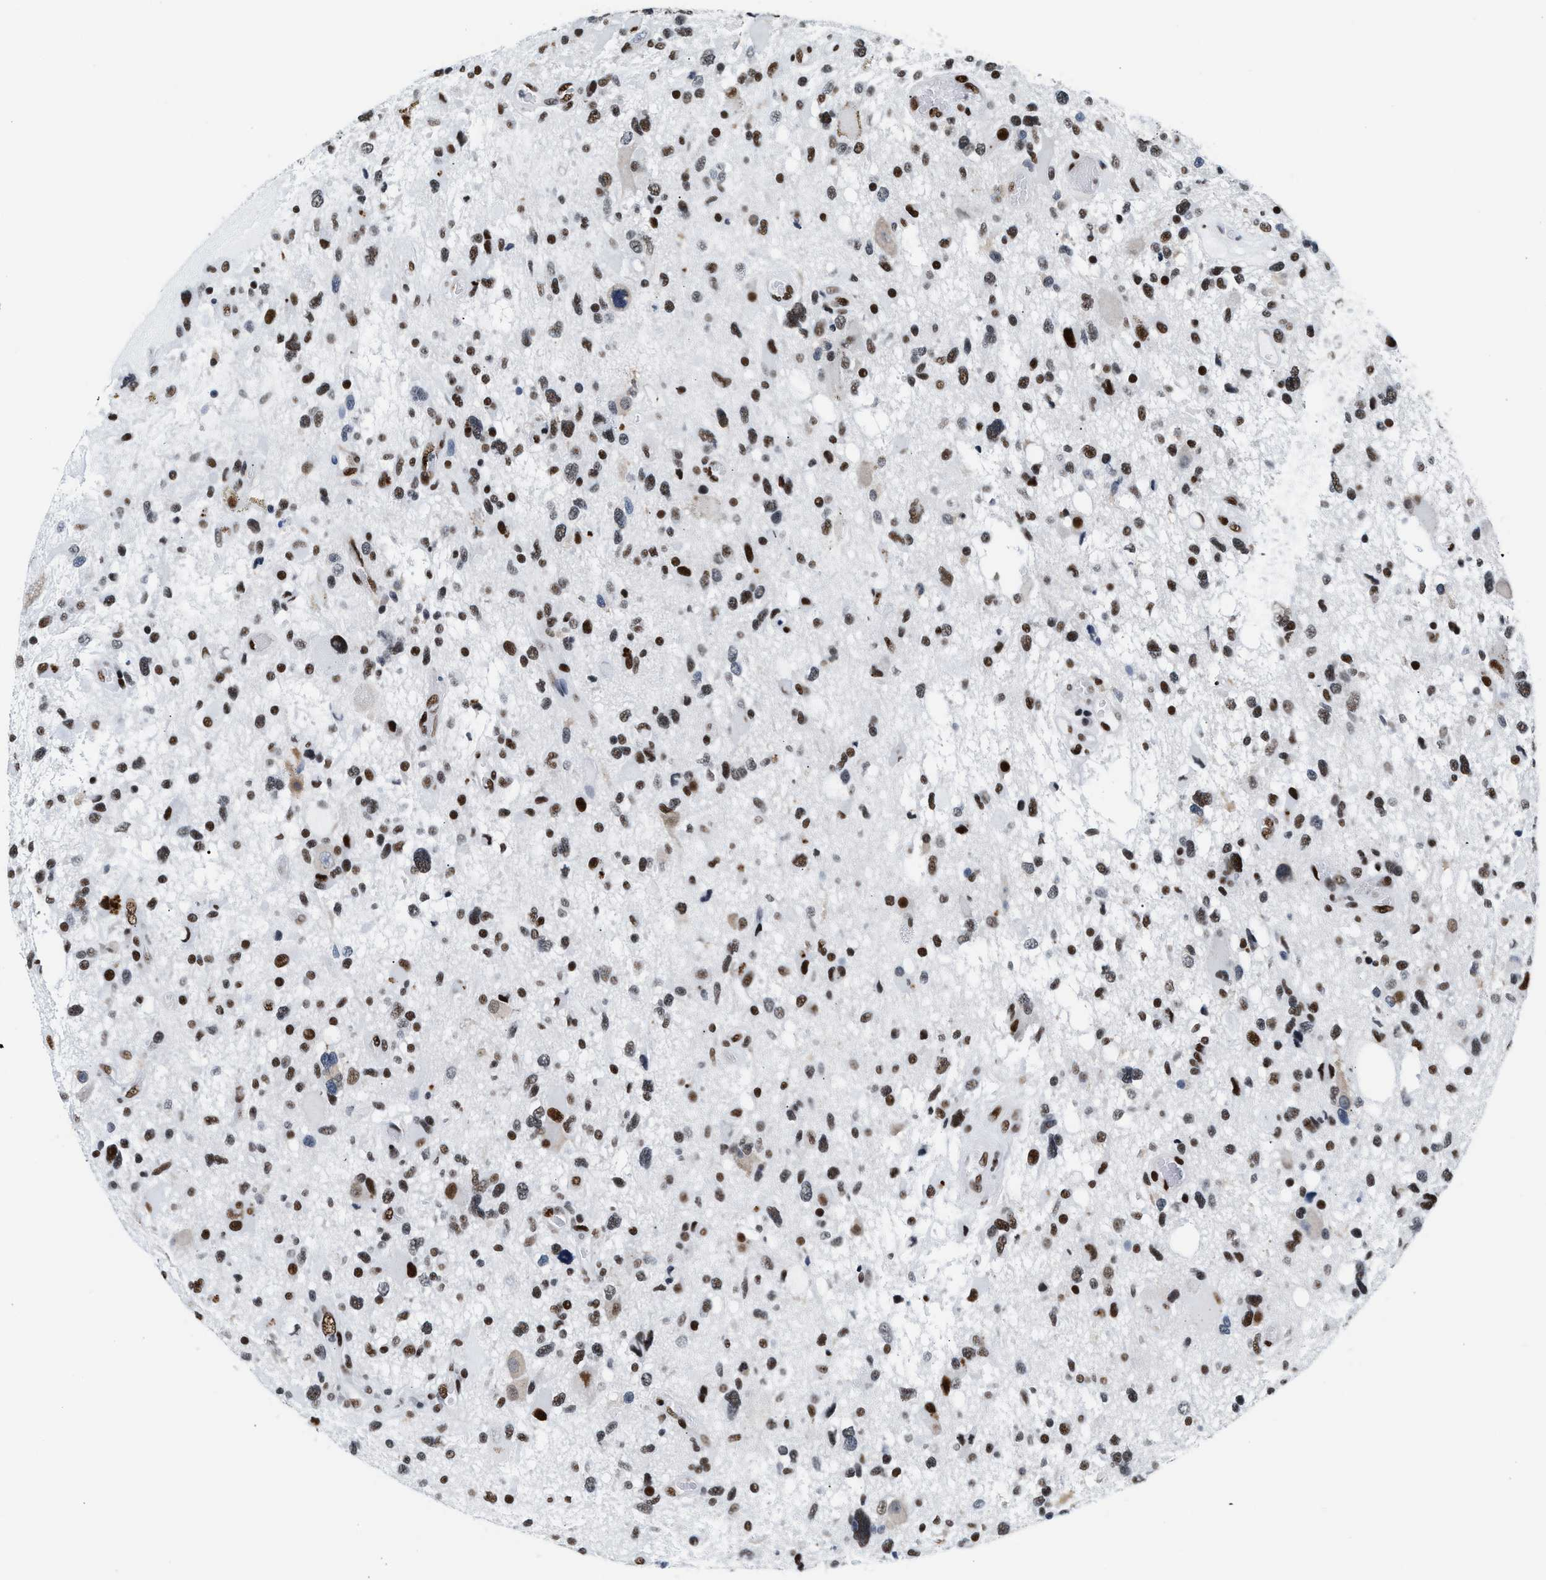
{"staining": {"intensity": "strong", "quantity": ">75%", "location": "nuclear"}, "tissue": "glioma", "cell_type": "Tumor cells", "image_type": "cancer", "snomed": [{"axis": "morphology", "description": "Glioma, malignant, High grade"}, {"axis": "topography", "description": "Brain"}], "caption": "Approximately >75% of tumor cells in malignant glioma (high-grade) reveal strong nuclear protein staining as visualized by brown immunohistochemical staining.", "gene": "RAD50", "patient": {"sex": "male", "age": 33}}